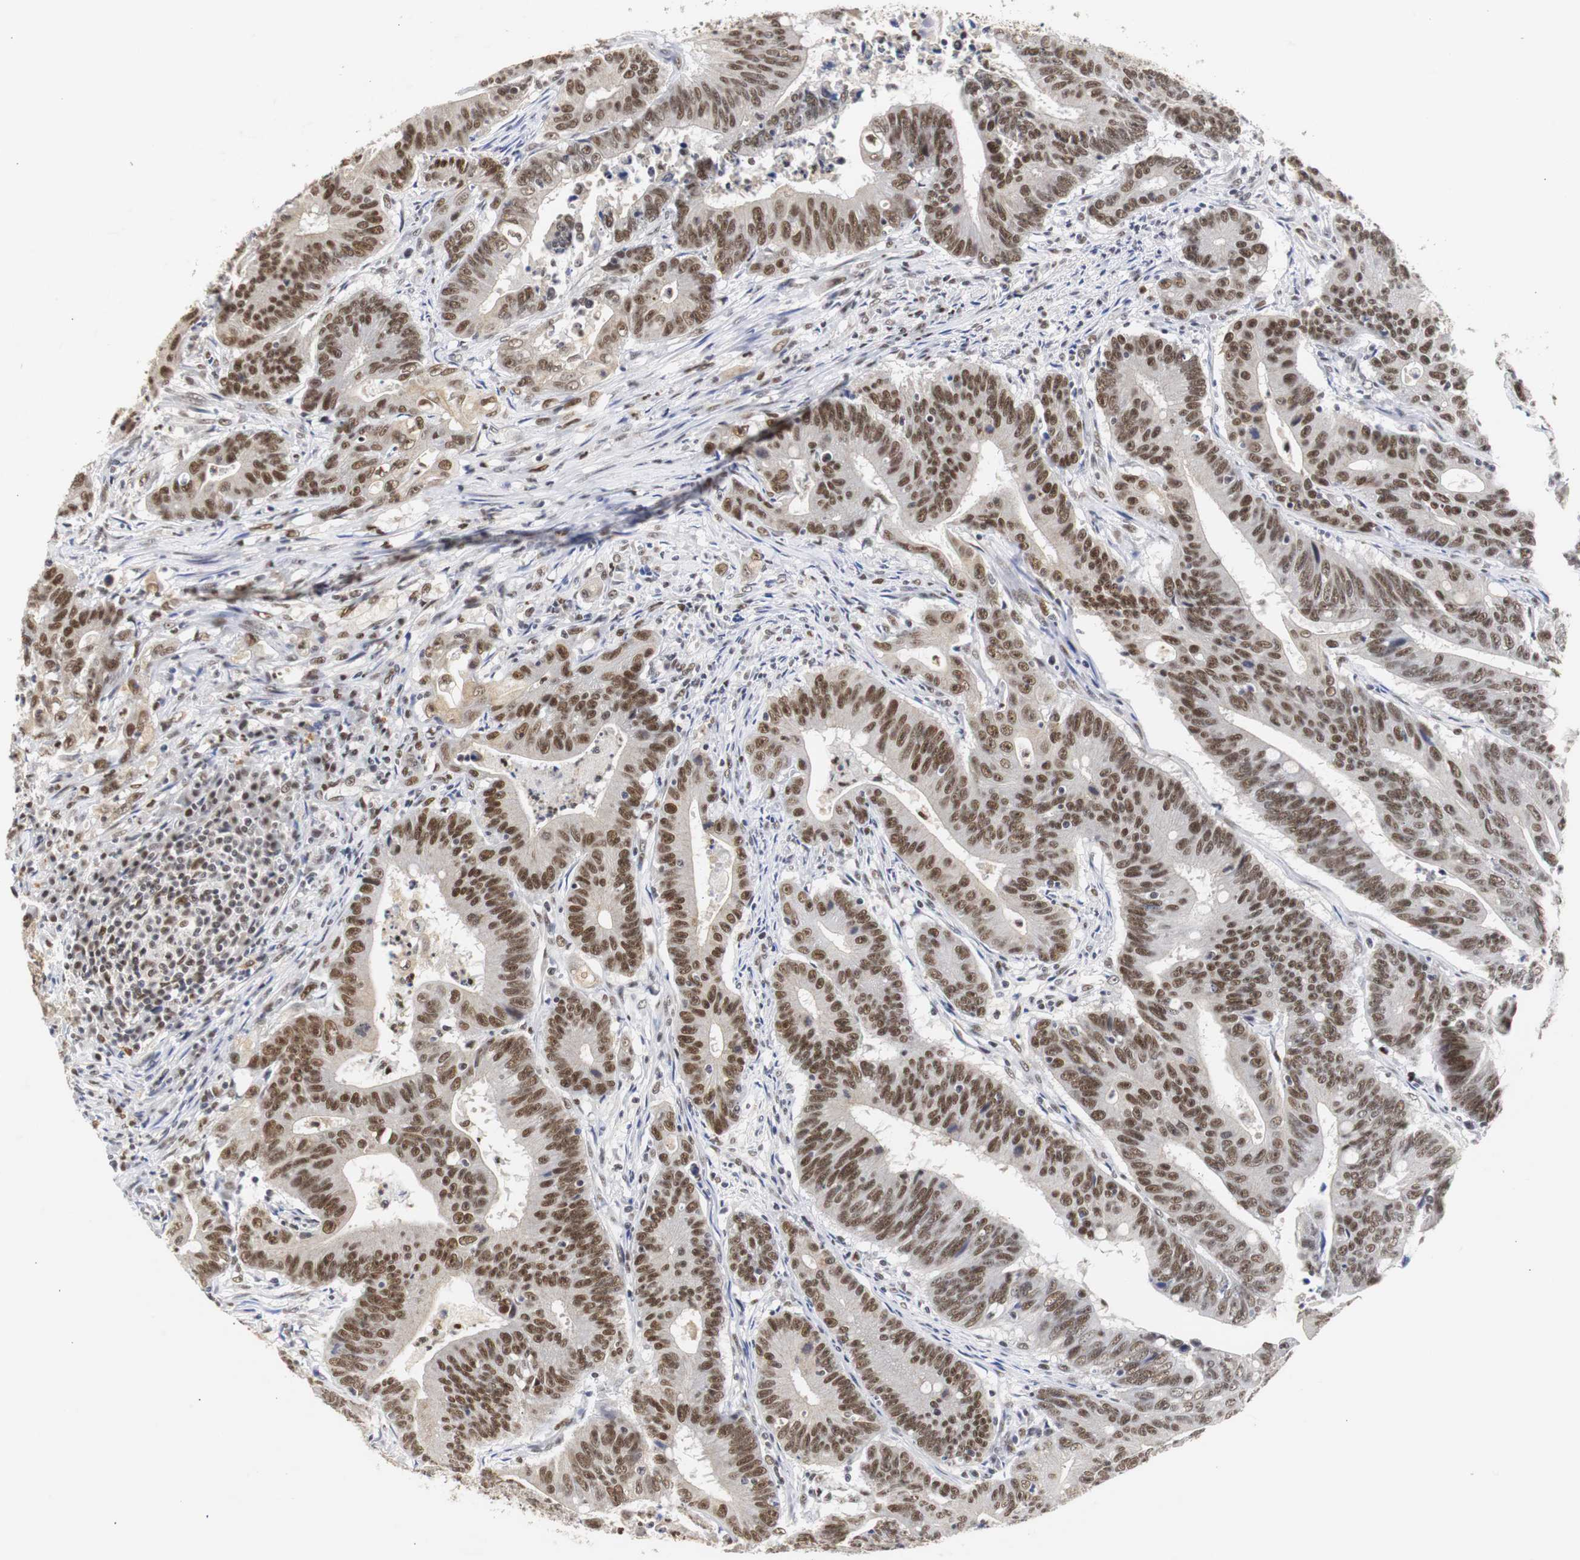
{"staining": {"intensity": "strong", "quantity": ">75%", "location": "nuclear"}, "tissue": "colorectal cancer", "cell_type": "Tumor cells", "image_type": "cancer", "snomed": [{"axis": "morphology", "description": "Adenocarcinoma, NOS"}, {"axis": "topography", "description": "Colon"}], "caption": "Colorectal adenocarcinoma was stained to show a protein in brown. There is high levels of strong nuclear positivity in approximately >75% of tumor cells. Immunohistochemistry (ihc) stains the protein in brown and the nuclei are stained blue.", "gene": "ZFC3H1", "patient": {"sex": "male", "age": 45}}